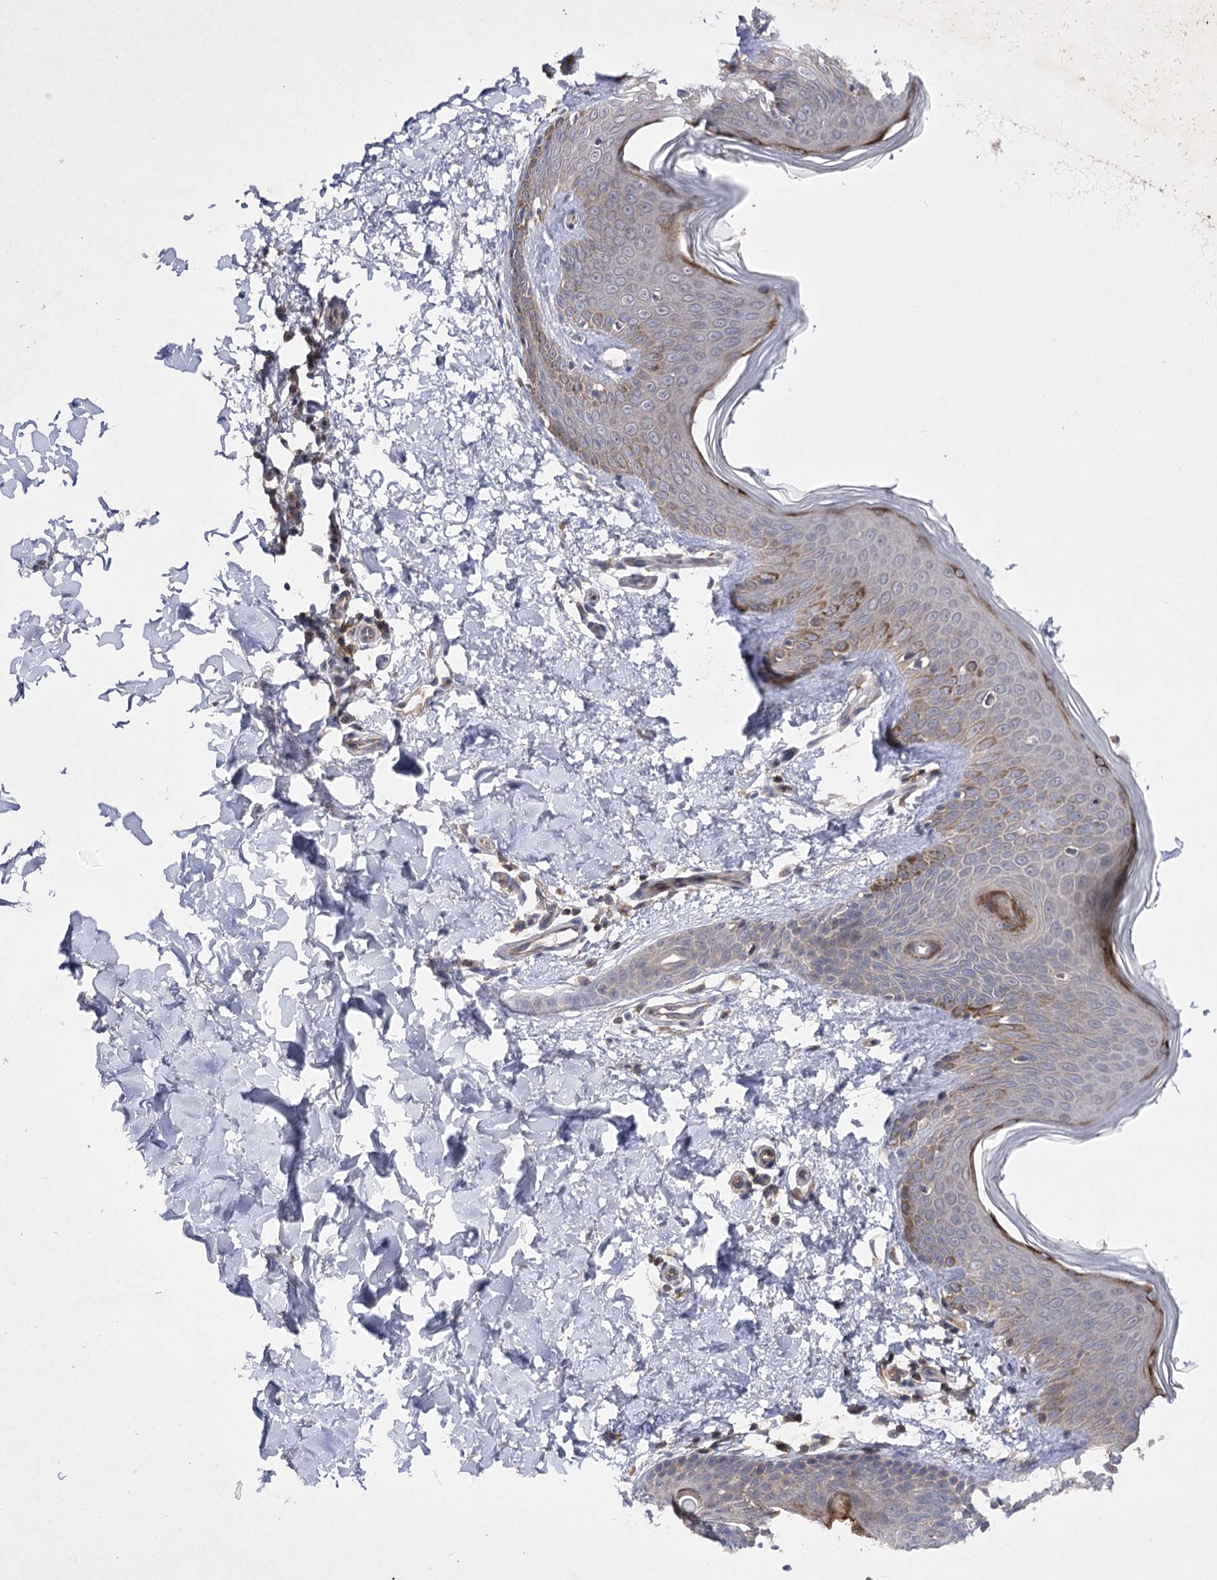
{"staining": {"intensity": "weak", "quantity": "<25%", "location": "cytoplasmic/membranous"}, "tissue": "skin", "cell_type": "Fibroblasts", "image_type": "normal", "snomed": [{"axis": "morphology", "description": "Normal tissue, NOS"}, {"axis": "topography", "description": "Skin"}], "caption": "Immunohistochemistry photomicrograph of benign skin stained for a protein (brown), which shows no expression in fibroblasts.", "gene": "BCR", "patient": {"sex": "male", "age": 36}}